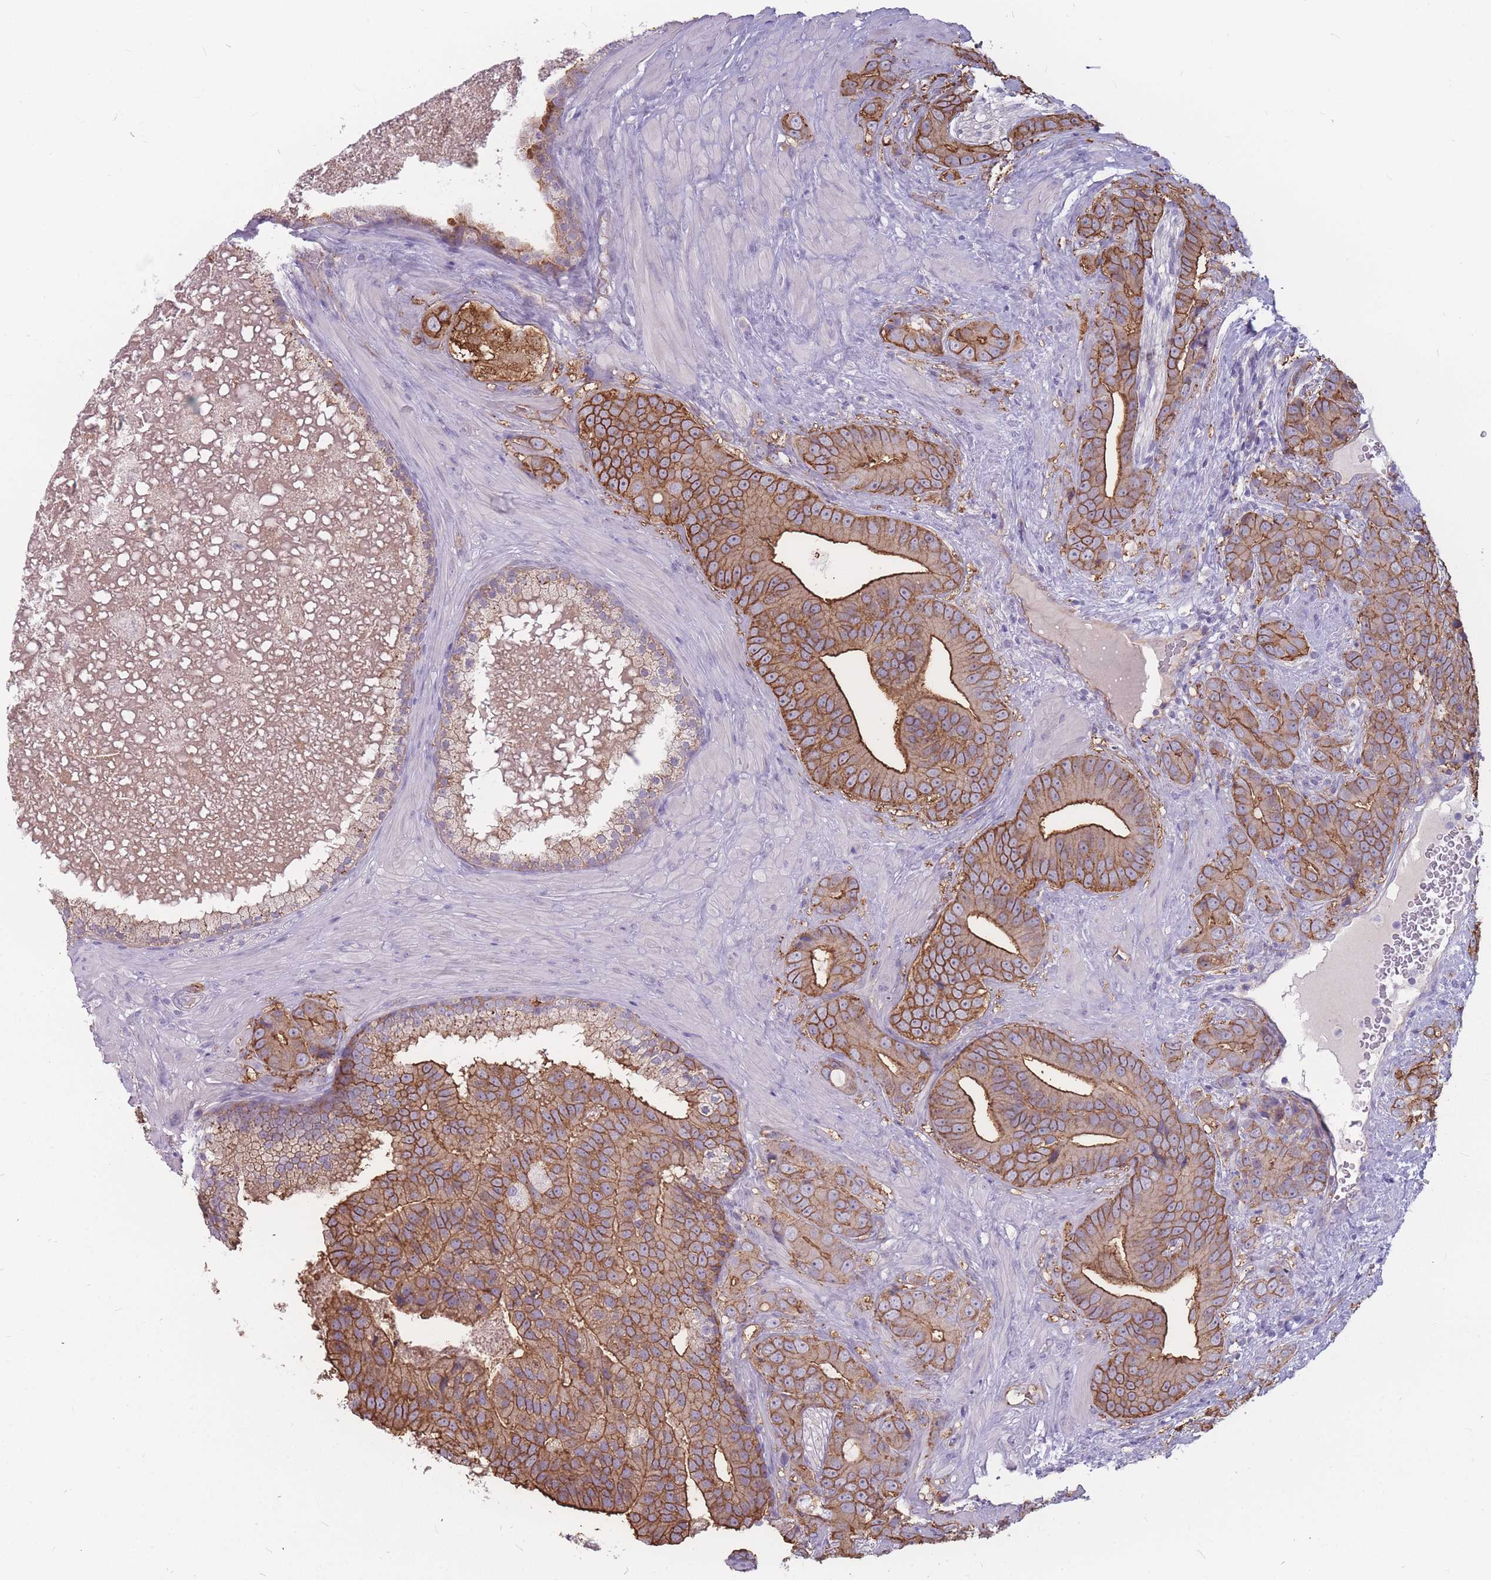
{"staining": {"intensity": "strong", "quantity": ">75%", "location": "cytoplasmic/membranous"}, "tissue": "prostate cancer", "cell_type": "Tumor cells", "image_type": "cancer", "snomed": [{"axis": "morphology", "description": "Adenocarcinoma, High grade"}, {"axis": "topography", "description": "Prostate"}], "caption": "IHC photomicrograph of neoplastic tissue: prostate cancer (high-grade adenocarcinoma) stained using immunohistochemistry (IHC) shows high levels of strong protein expression localized specifically in the cytoplasmic/membranous of tumor cells, appearing as a cytoplasmic/membranous brown color.", "gene": "GNA11", "patient": {"sex": "male", "age": 55}}